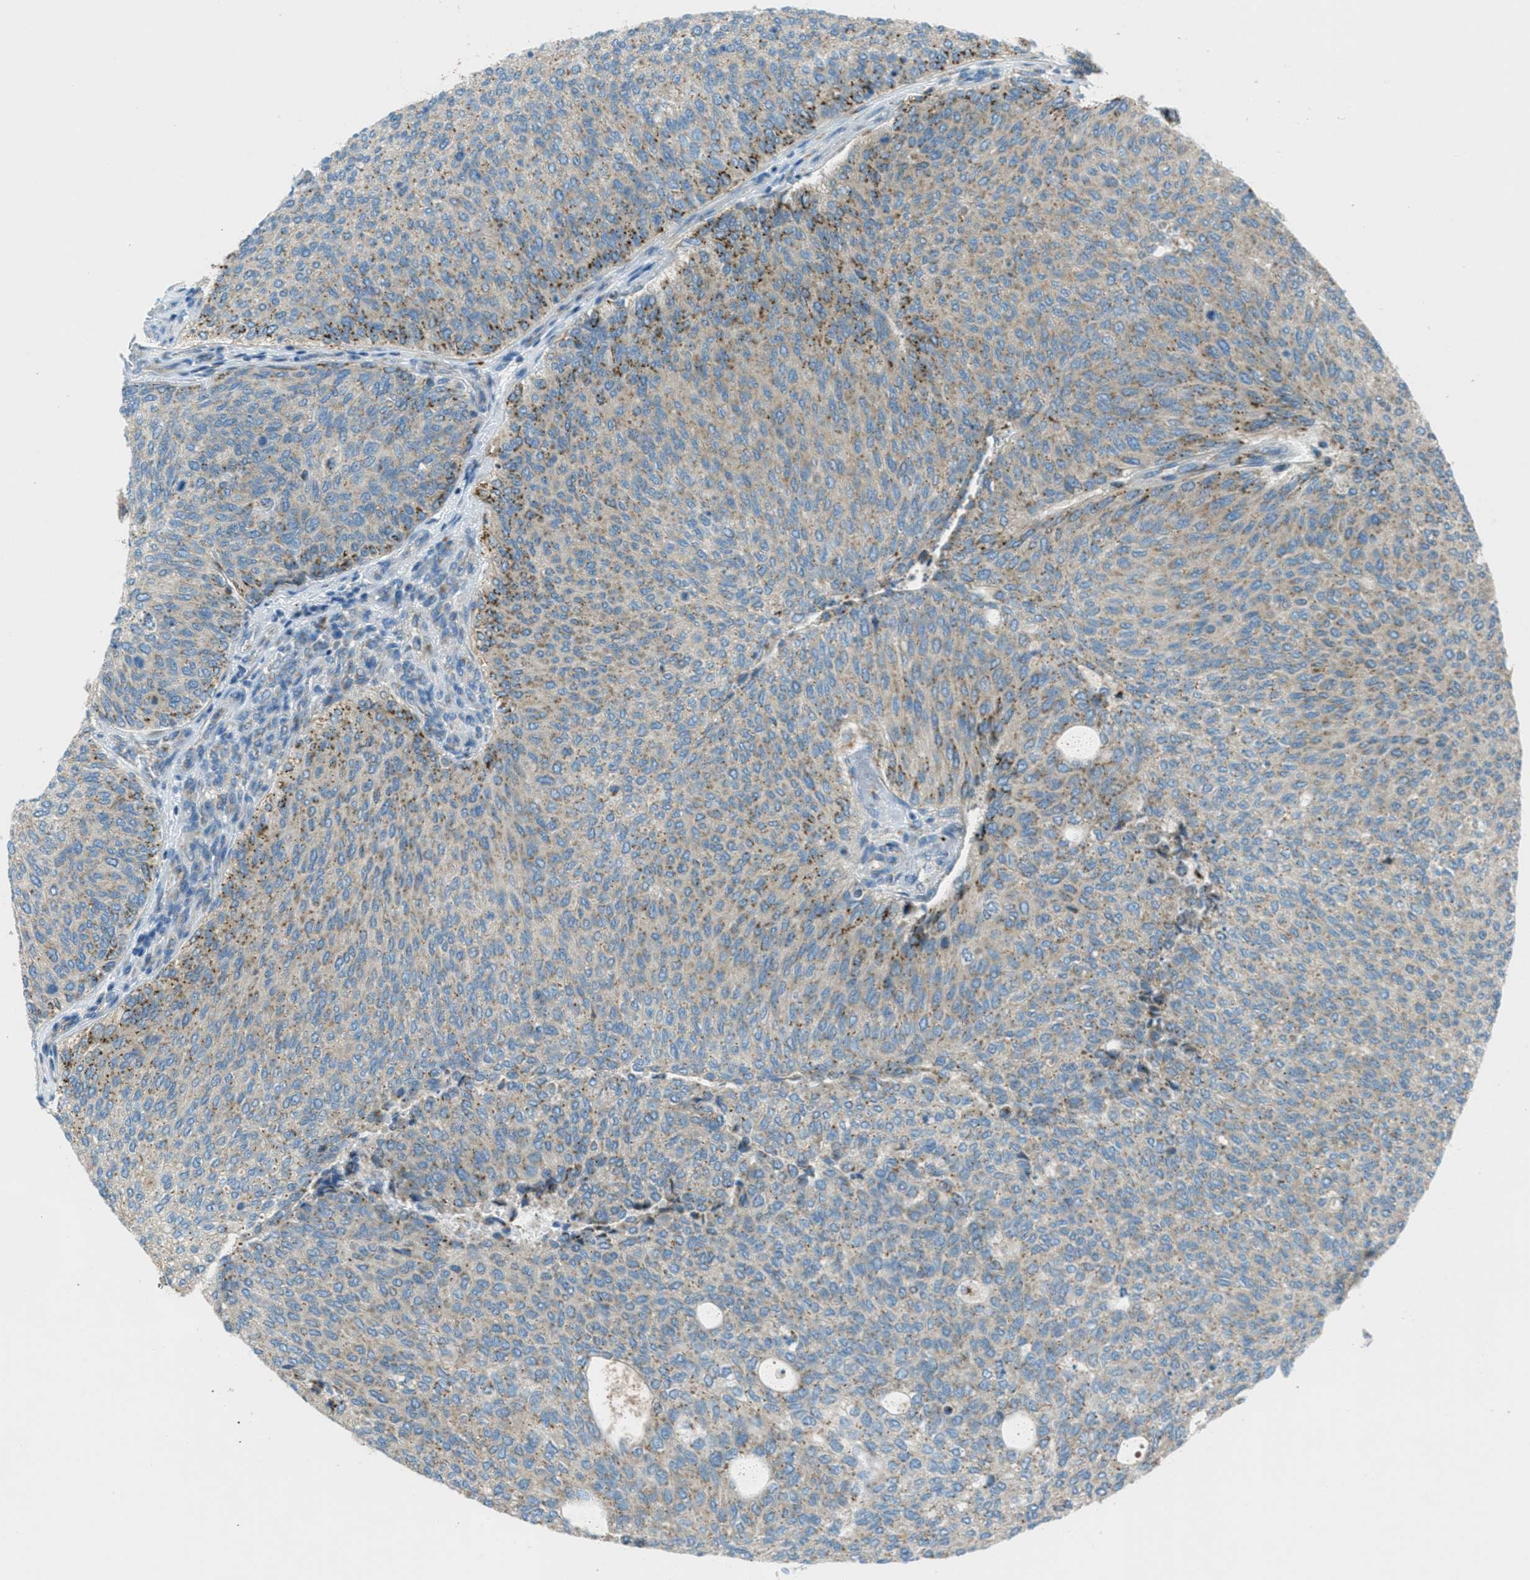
{"staining": {"intensity": "weak", "quantity": ">75%", "location": "cytoplasmic/membranous"}, "tissue": "urothelial cancer", "cell_type": "Tumor cells", "image_type": "cancer", "snomed": [{"axis": "morphology", "description": "Urothelial carcinoma, Low grade"}, {"axis": "topography", "description": "Urinary bladder"}], "caption": "IHC image of urothelial cancer stained for a protein (brown), which displays low levels of weak cytoplasmic/membranous staining in approximately >75% of tumor cells.", "gene": "BCKDK", "patient": {"sex": "female", "age": 79}}